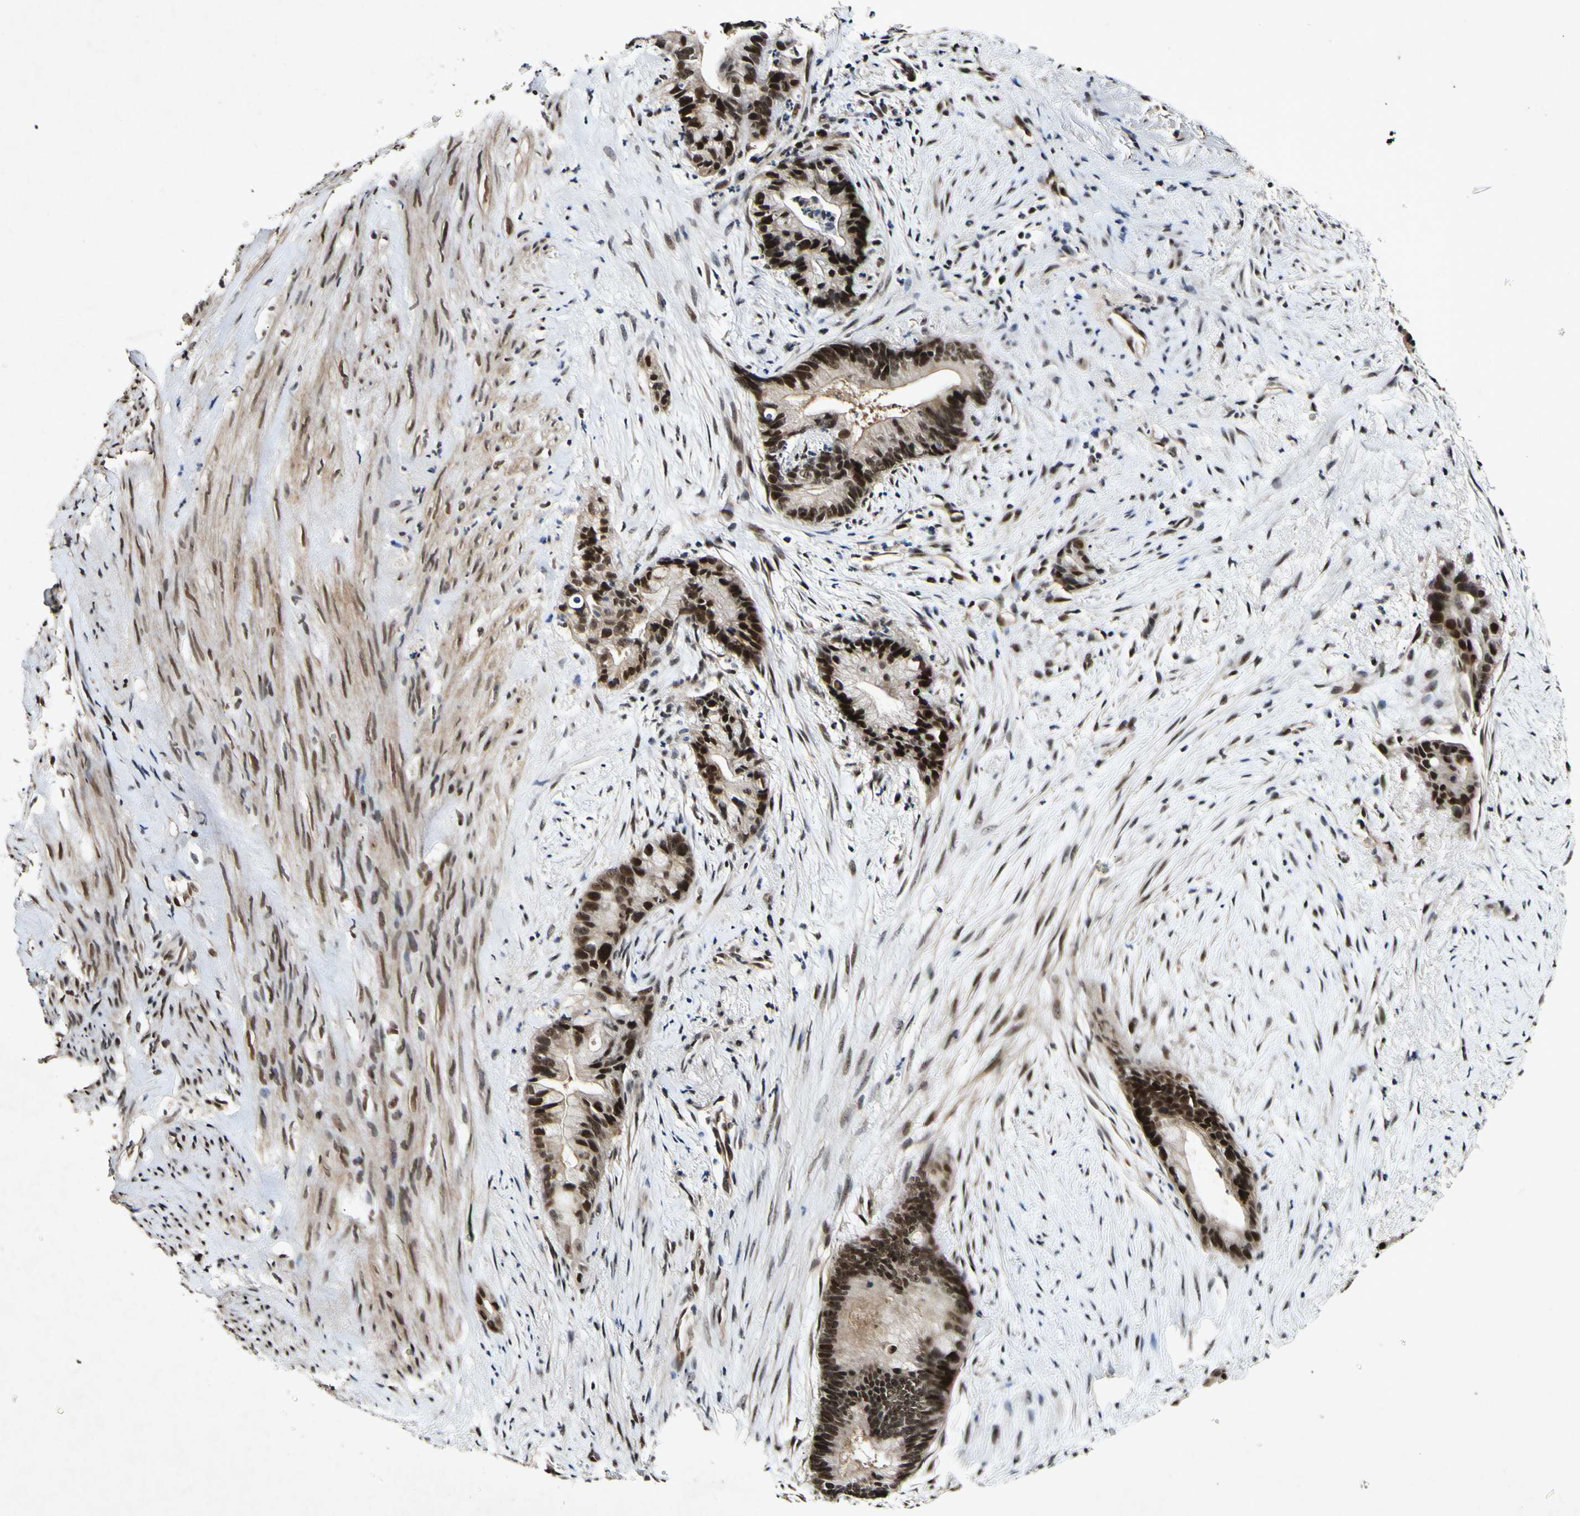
{"staining": {"intensity": "strong", "quantity": ">75%", "location": "nuclear"}, "tissue": "liver cancer", "cell_type": "Tumor cells", "image_type": "cancer", "snomed": [{"axis": "morphology", "description": "Cholangiocarcinoma"}, {"axis": "topography", "description": "Liver"}], "caption": "Immunohistochemical staining of liver cancer shows strong nuclear protein positivity in approximately >75% of tumor cells.", "gene": "POLR2F", "patient": {"sex": "female", "age": 55}}